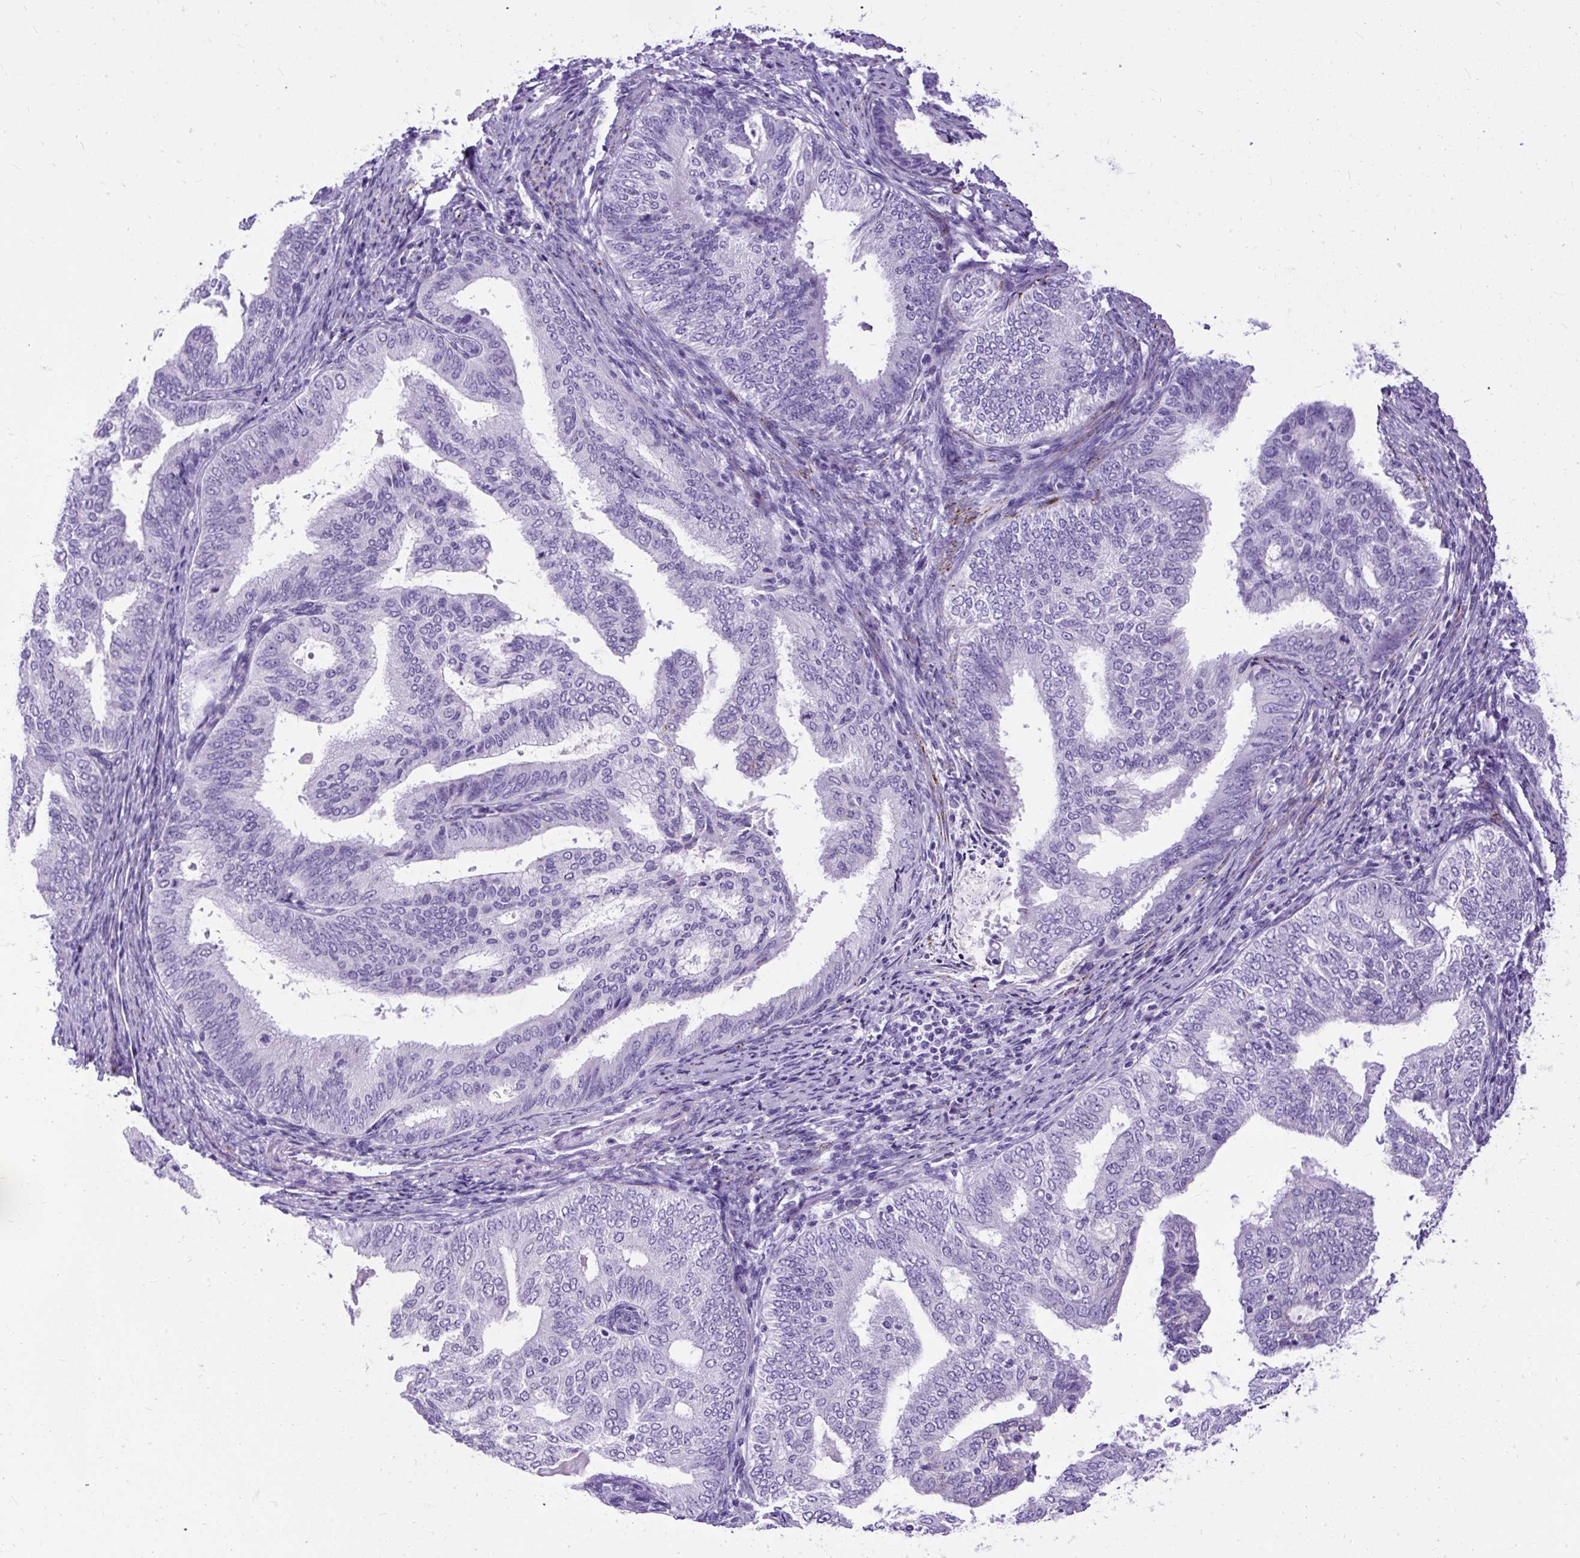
{"staining": {"intensity": "moderate", "quantity": "<25%", "location": "cytoplasmic/membranous"}, "tissue": "endometrial cancer", "cell_type": "Tumor cells", "image_type": "cancer", "snomed": [{"axis": "morphology", "description": "Adenocarcinoma, NOS"}, {"axis": "topography", "description": "Endometrium"}], "caption": "There is low levels of moderate cytoplasmic/membranous positivity in tumor cells of adenocarcinoma (endometrial), as demonstrated by immunohistochemical staining (brown color).", "gene": "ZNF256", "patient": {"sex": "female", "age": 58}}